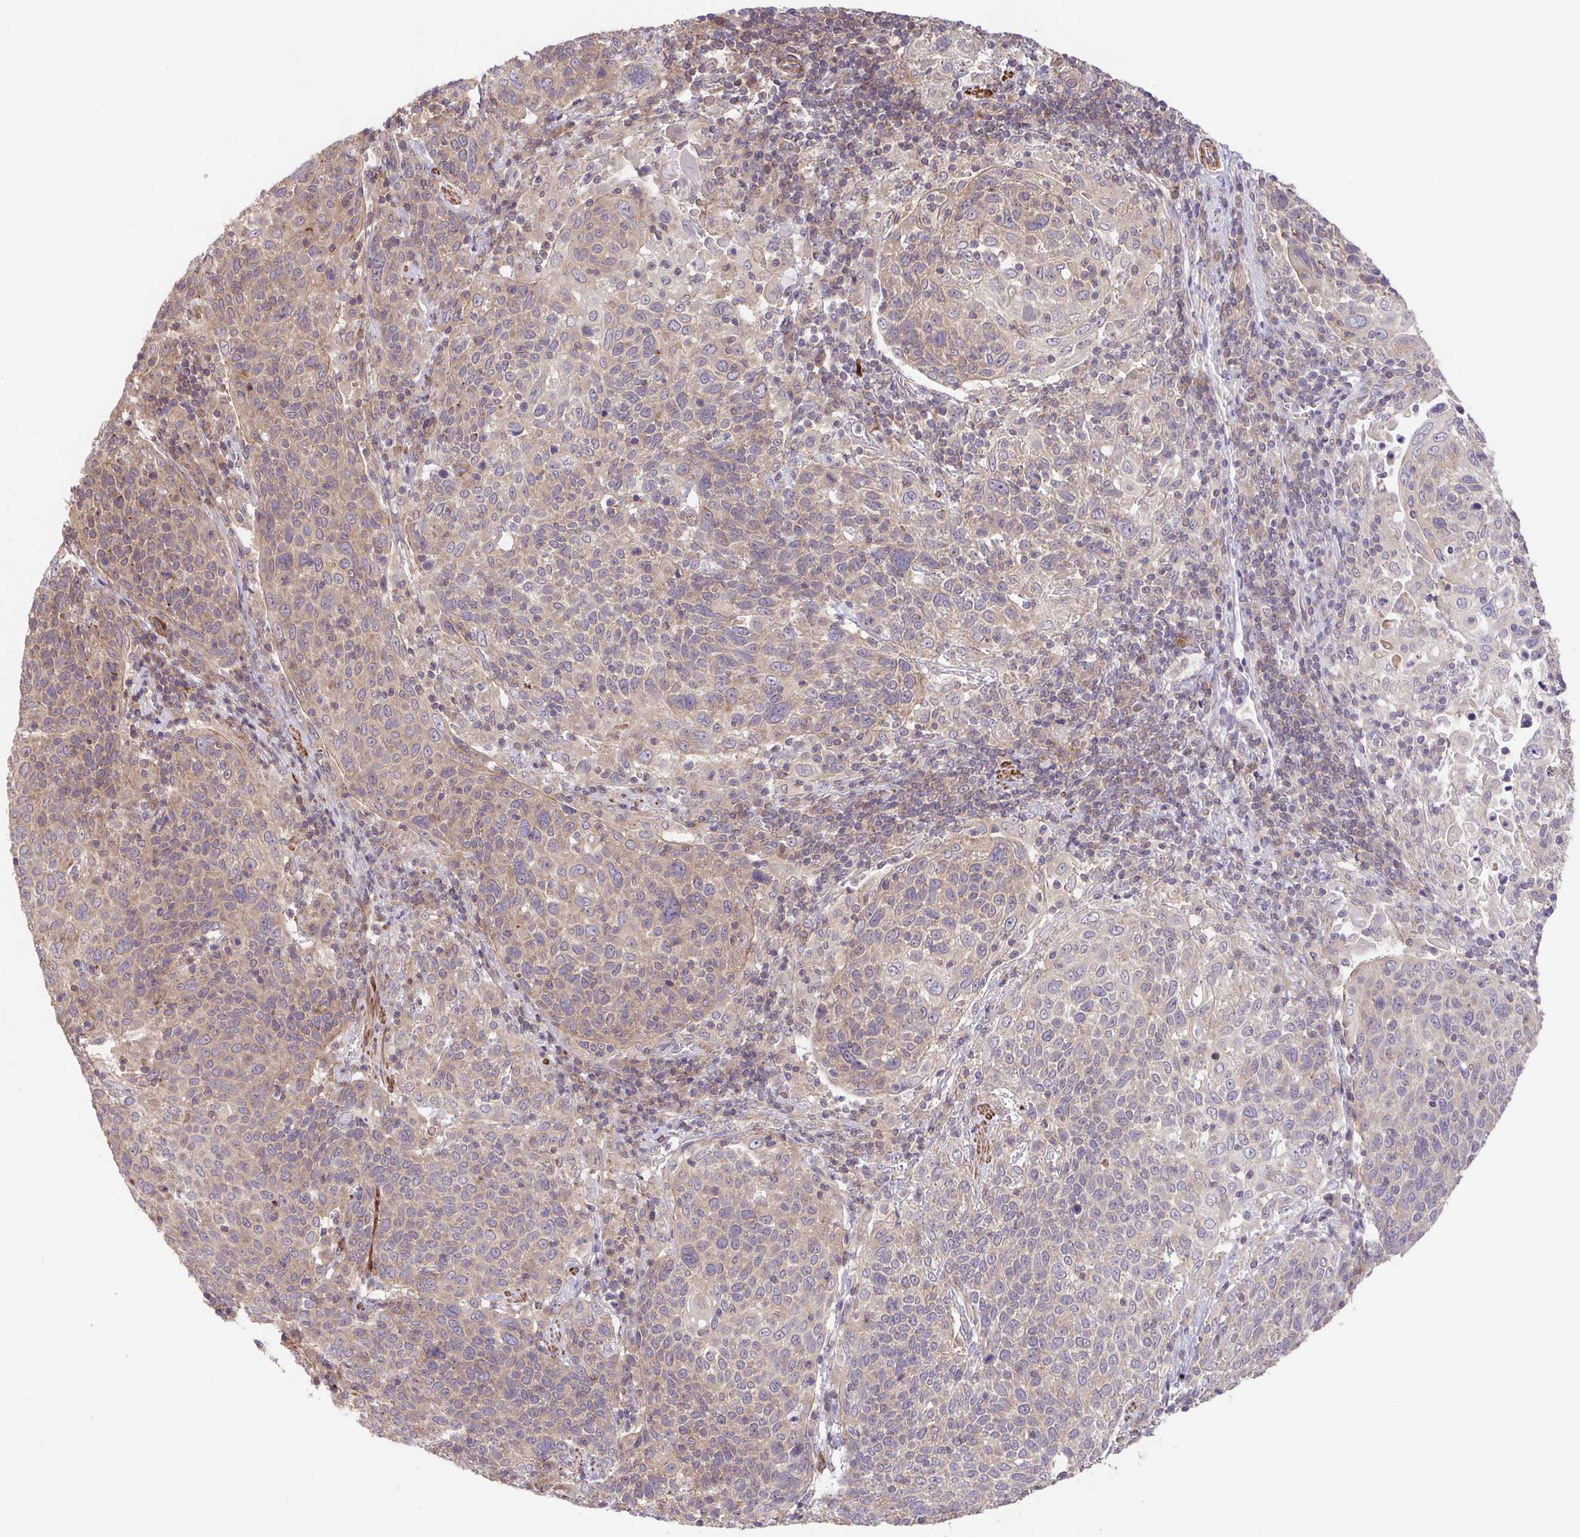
{"staining": {"intensity": "weak", "quantity": ">75%", "location": "cytoplasmic/membranous"}, "tissue": "cervical cancer", "cell_type": "Tumor cells", "image_type": "cancer", "snomed": [{"axis": "morphology", "description": "Squamous cell carcinoma, NOS"}, {"axis": "topography", "description": "Cervix"}], "caption": "Protein staining of squamous cell carcinoma (cervical) tissue reveals weak cytoplasmic/membranous expression in about >75% of tumor cells.", "gene": "IDE", "patient": {"sex": "female", "age": 61}}